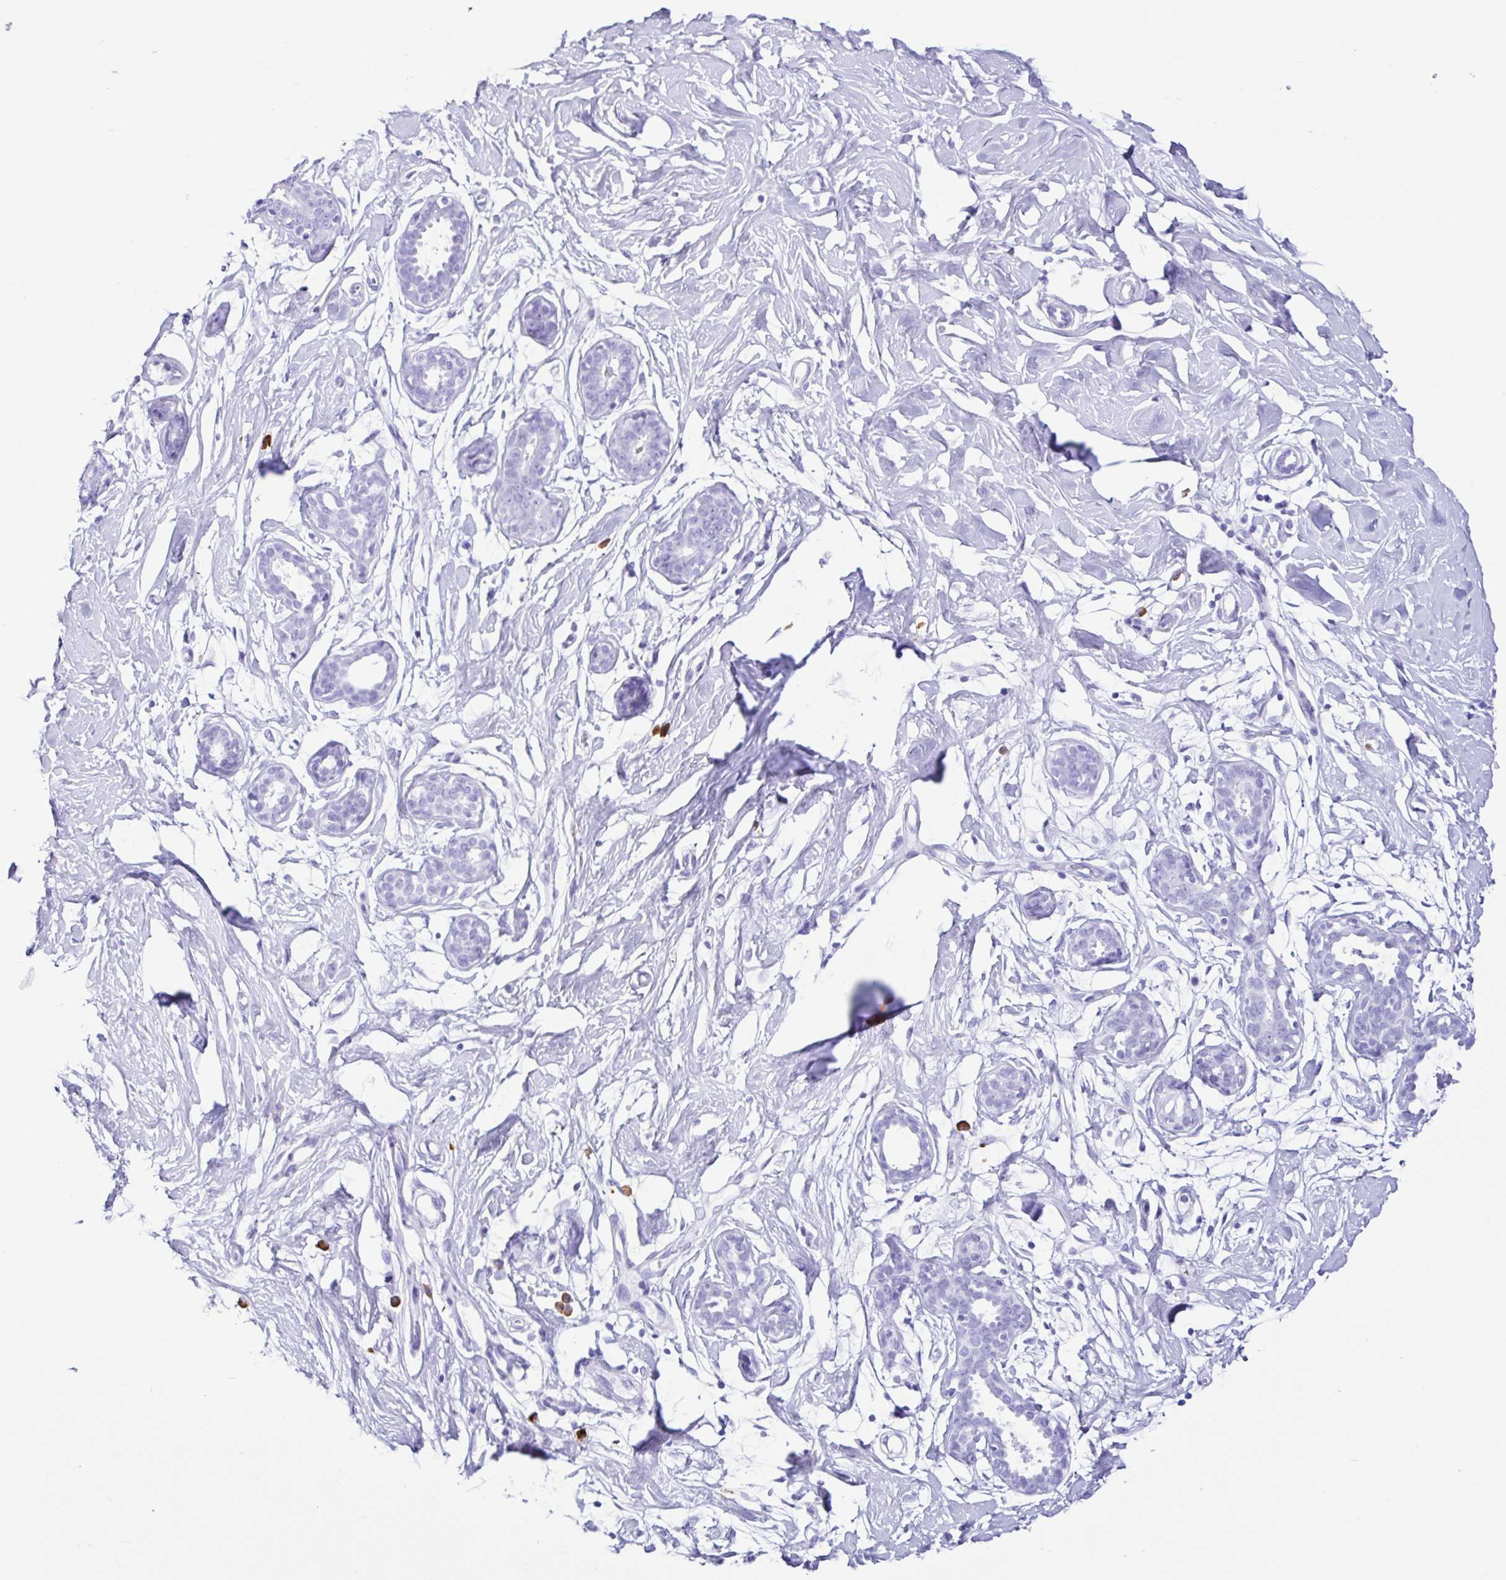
{"staining": {"intensity": "negative", "quantity": "none", "location": "none"}, "tissue": "breast", "cell_type": "Adipocytes", "image_type": "normal", "snomed": [{"axis": "morphology", "description": "Normal tissue, NOS"}, {"axis": "topography", "description": "Breast"}], "caption": "This micrograph is of normal breast stained with immunohistochemistry (IHC) to label a protein in brown with the nuclei are counter-stained blue. There is no expression in adipocytes.", "gene": "PIGF", "patient": {"sex": "female", "age": 27}}